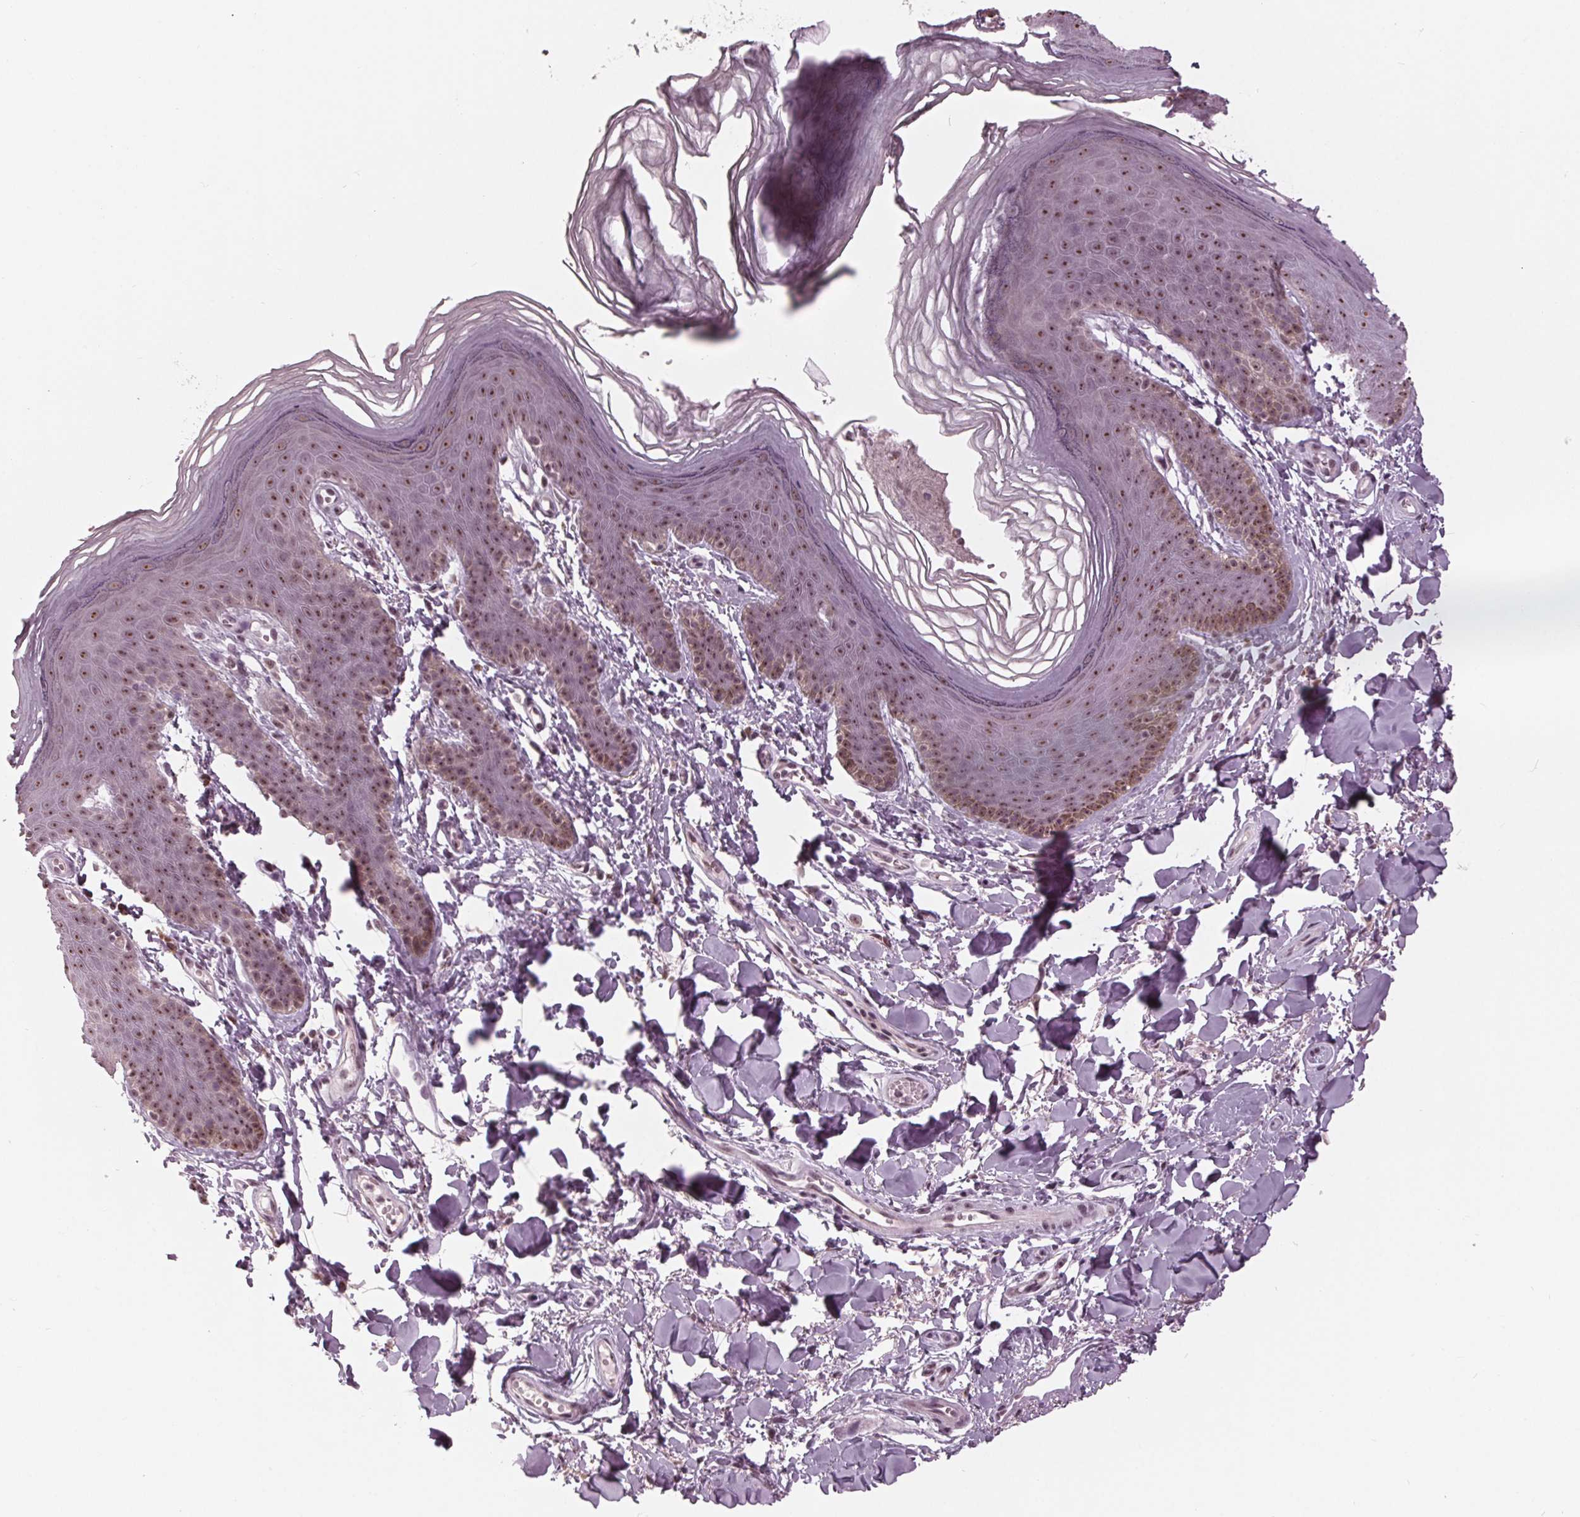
{"staining": {"intensity": "moderate", "quantity": ">75%", "location": "nuclear"}, "tissue": "skin", "cell_type": "Epidermal cells", "image_type": "normal", "snomed": [{"axis": "morphology", "description": "Normal tissue, NOS"}, {"axis": "topography", "description": "Anal"}], "caption": "Unremarkable skin exhibits moderate nuclear expression in about >75% of epidermal cells.", "gene": "SLX4", "patient": {"sex": "male", "age": 53}}